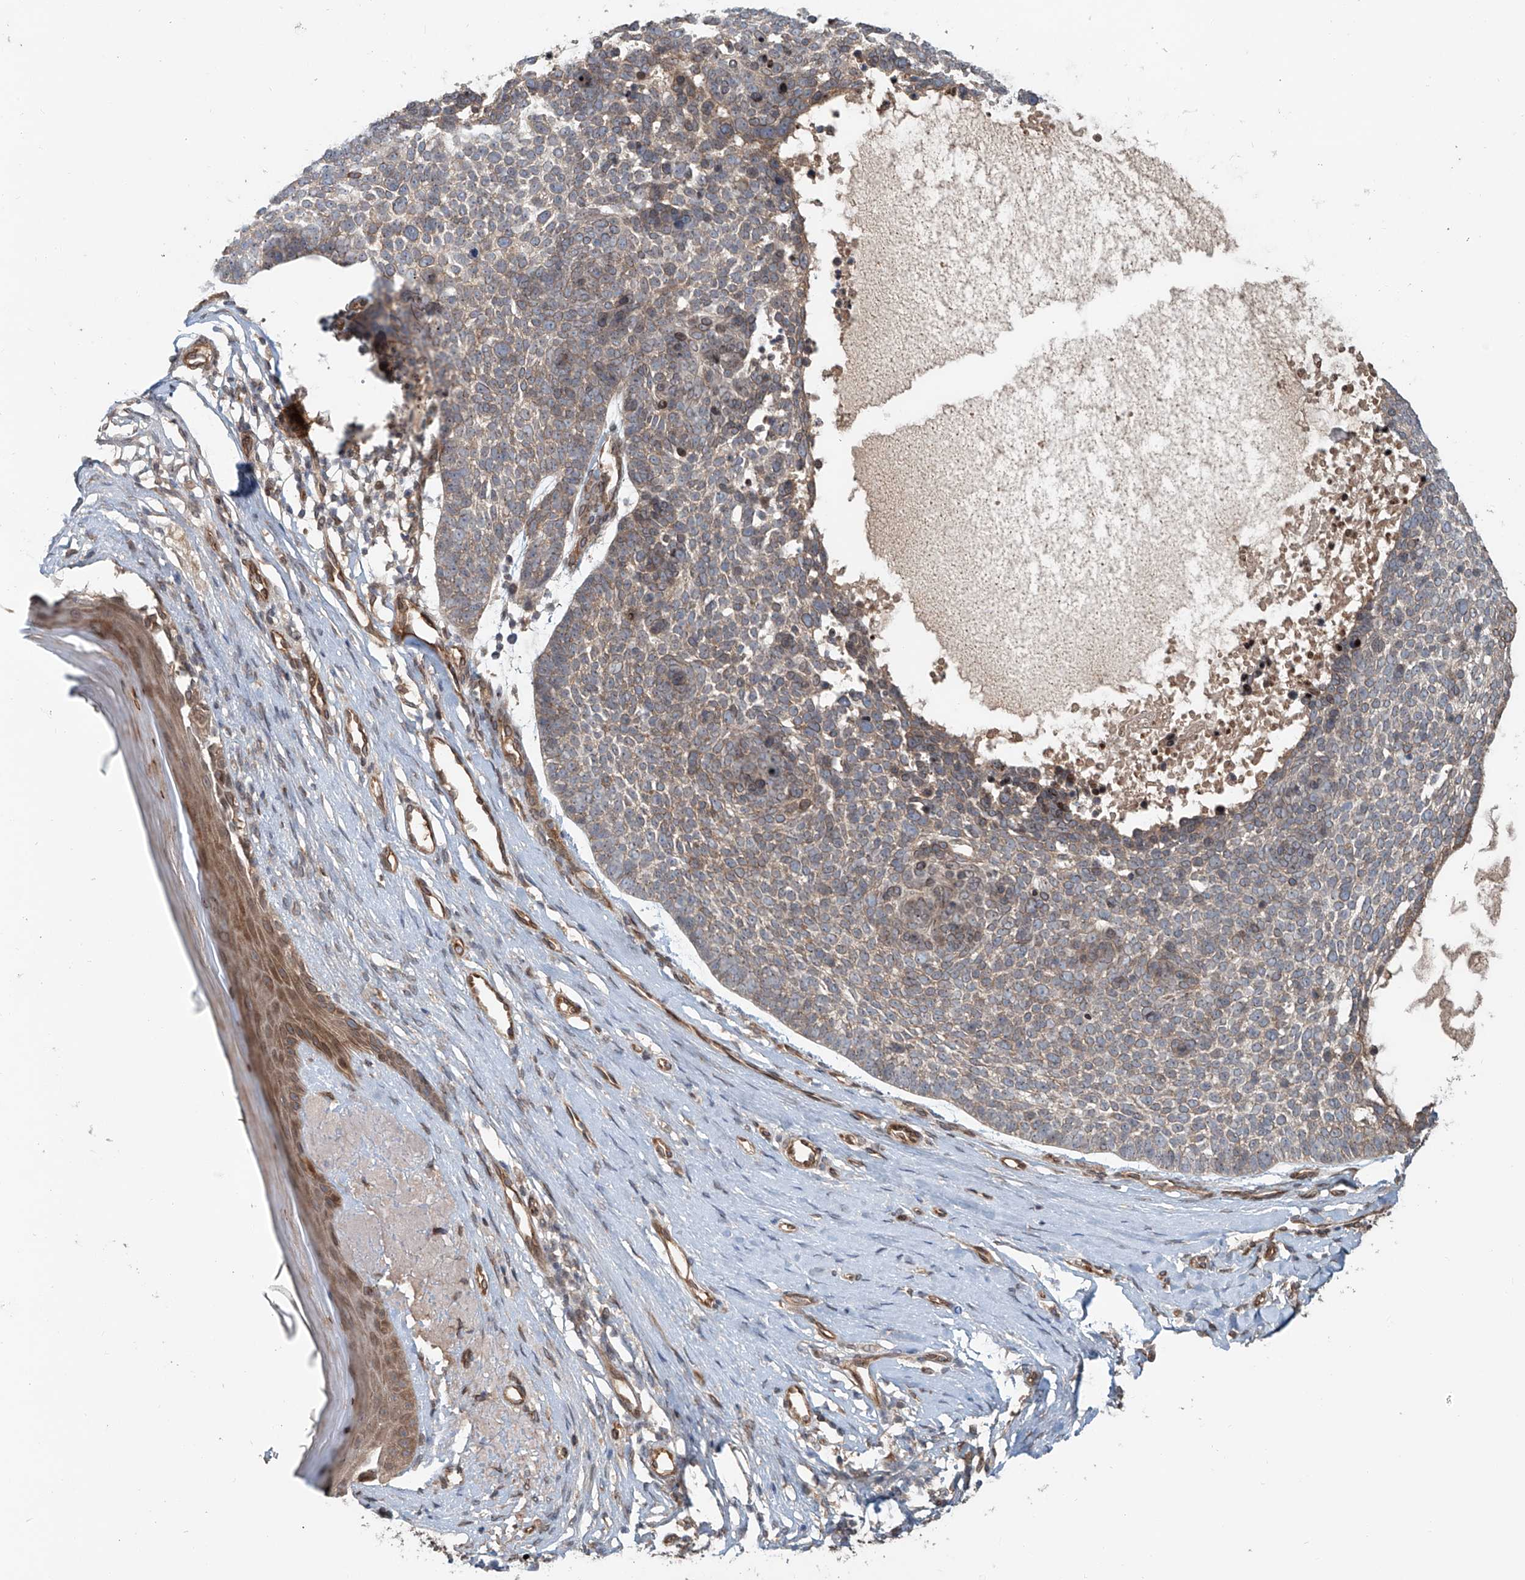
{"staining": {"intensity": "weak", "quantity": "25%-75%", "location": "cytoplasmic/membranous"}, "tissue": "skin cancer", "cell_type": "Tumor cells", "image_type": "cancer", "snomed": [{"axis": "morphology", "description": "Basal cell carcinoma"}, {"axis": "topography", "description": "Skin"}], "caption": "The photomicrograph exhibits staining of basal cell carcinoma (skin), revealing weak cytoplasmic/membranous protein positivity (brown color) within tumor cells.", "gene": "SASH1", "patient": {"sex": "female", "age": 81}}